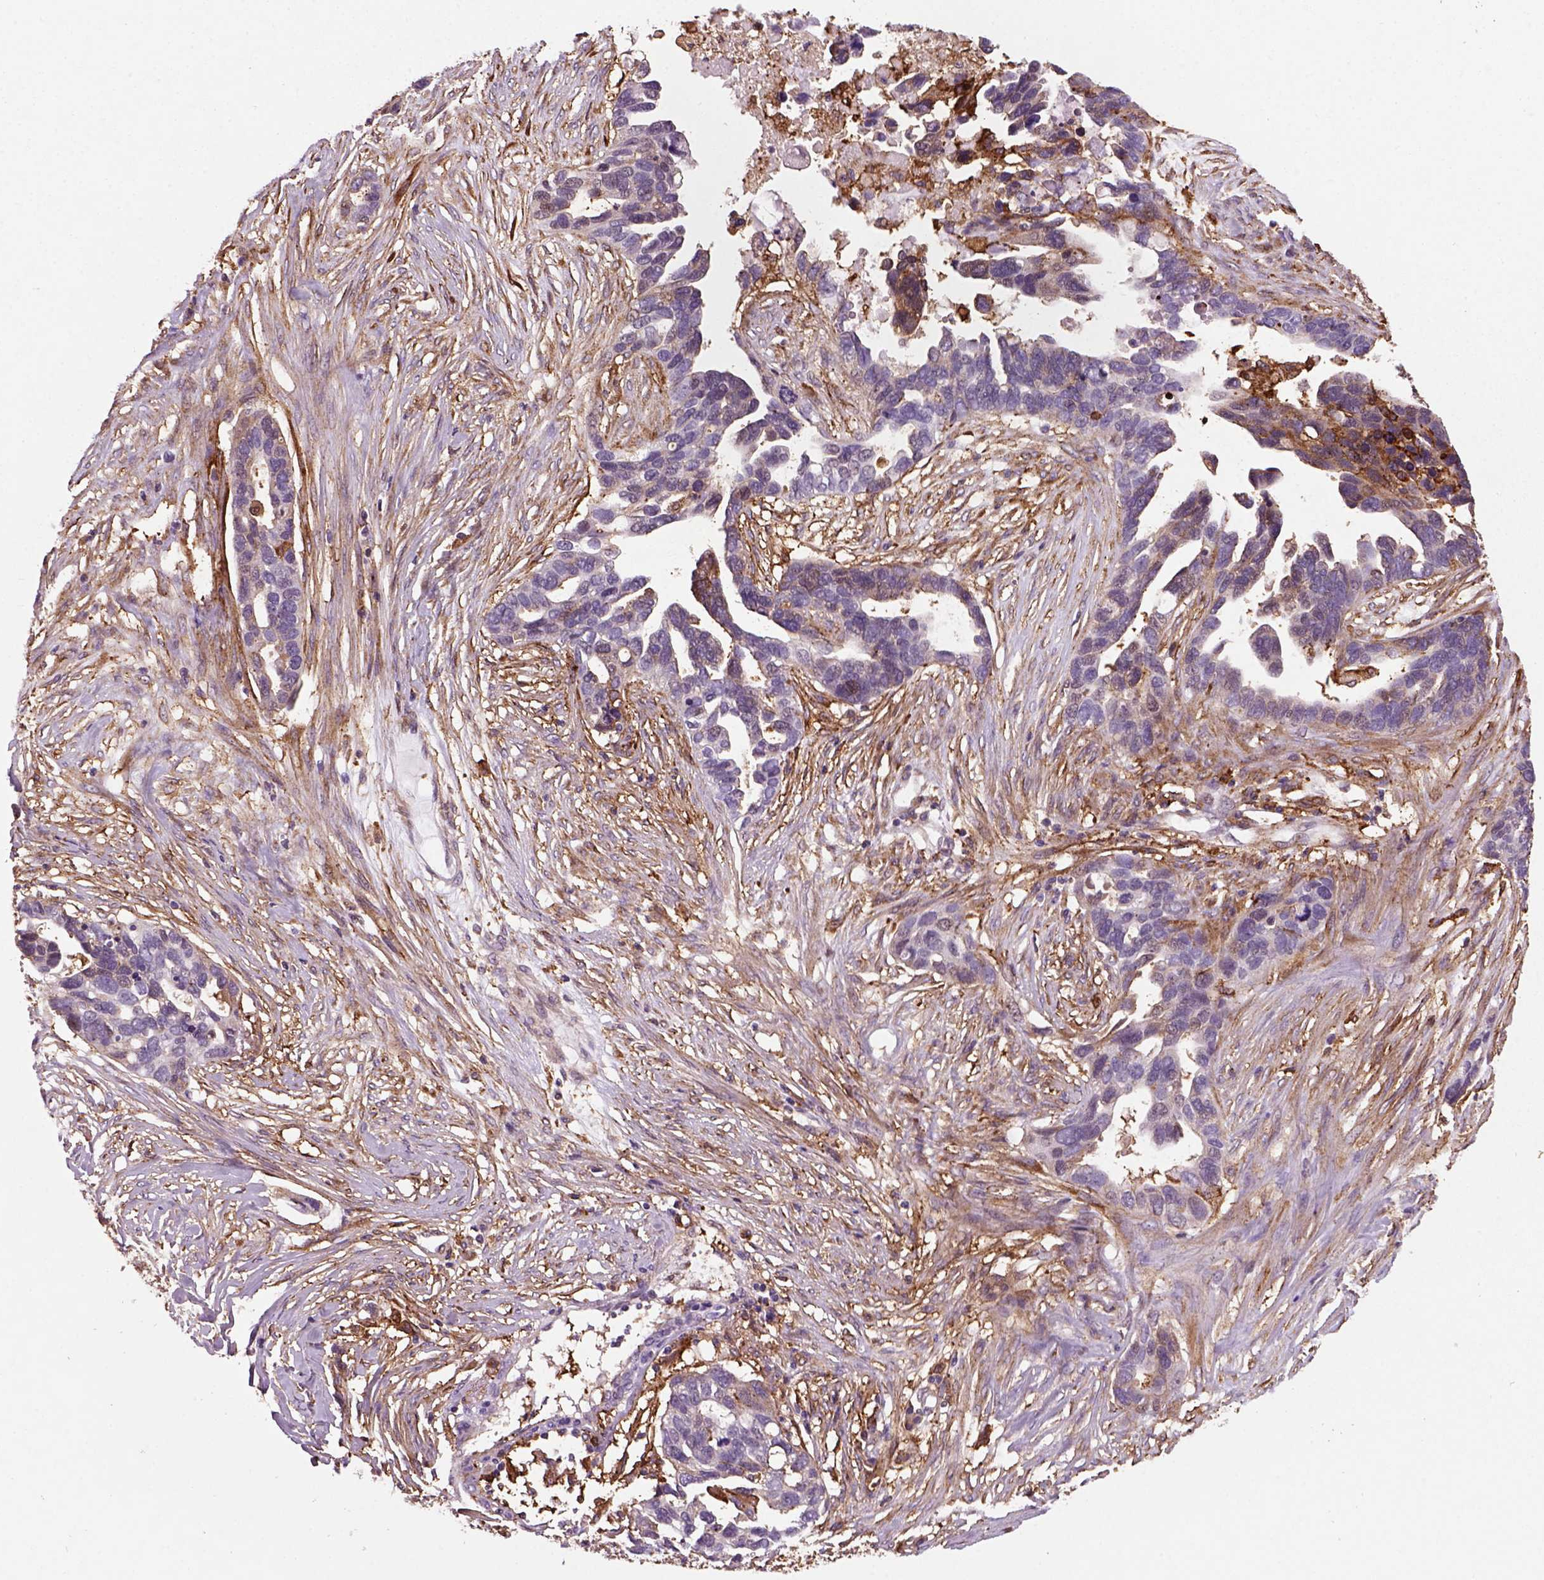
{"staining": {"intensity": "negative", "quantity": "none", "location": "none"}, "tissue": "ovarian cancer", "cell_type": "Tumor cells", "image_type": "cancer", "snomed": [{"axis": "morphology", "description": "Cystadenocarcinoma, serous, NOS"}, {"axis": "topography", "description": "Ovary"}], "caption": "A high-resolution histopathology image shows immunohistochemistry (IHC) staining of serous cystadenocarcinoma (ovarian), which reveals no significant expression in tumor cells. The staining was performed using DAB (3,3'-diaminobenzidine) to visualize the protein expression in brown, while the nuclei were stained in blue with hematoxylin (Magnification: 20x).", "gene": "MARCKS", "patient": {"sex": "female", "age": 54}}